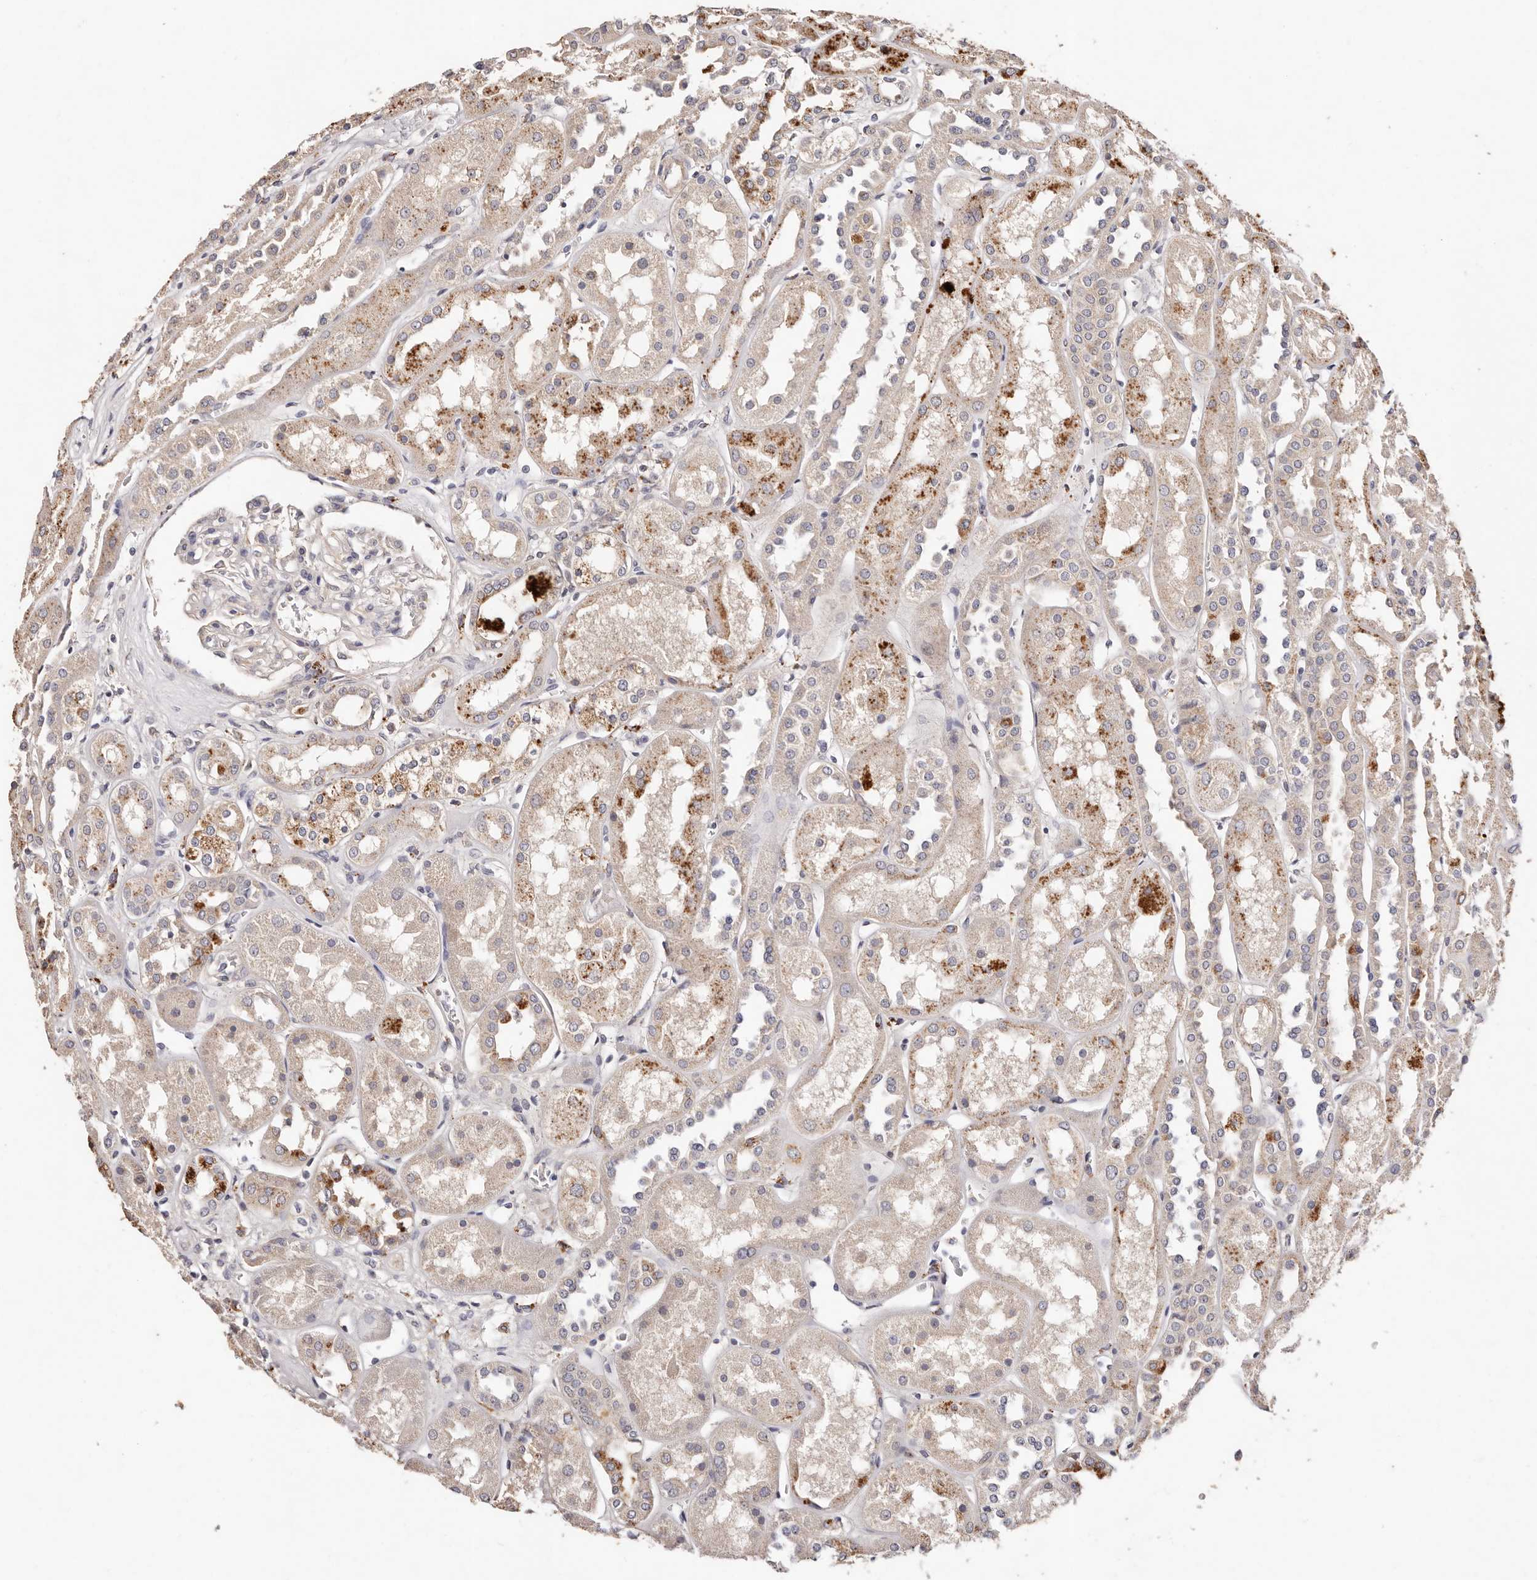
{"staining": {"intensity": "negative", "quantity": "none", "location": "none"}, "tissue": "kidney", "cell_type": "Cells in glomeruli", "image_type": "normal", "snomed": [{"axis": "morphology", "description": "Normal tissue, NOS"}, {"axis": "topography", "description": "Kidney"}], "caption": "Immunohistochemistry (IHC) photomicrograph of benign kidney: human kidney stained with DAB (3,3'-diaminobenzidine) displays no significant protein positivity in cells in glomeruli.", "gene": "THBS3", "patient": {"sex": "male", "age": 70}}